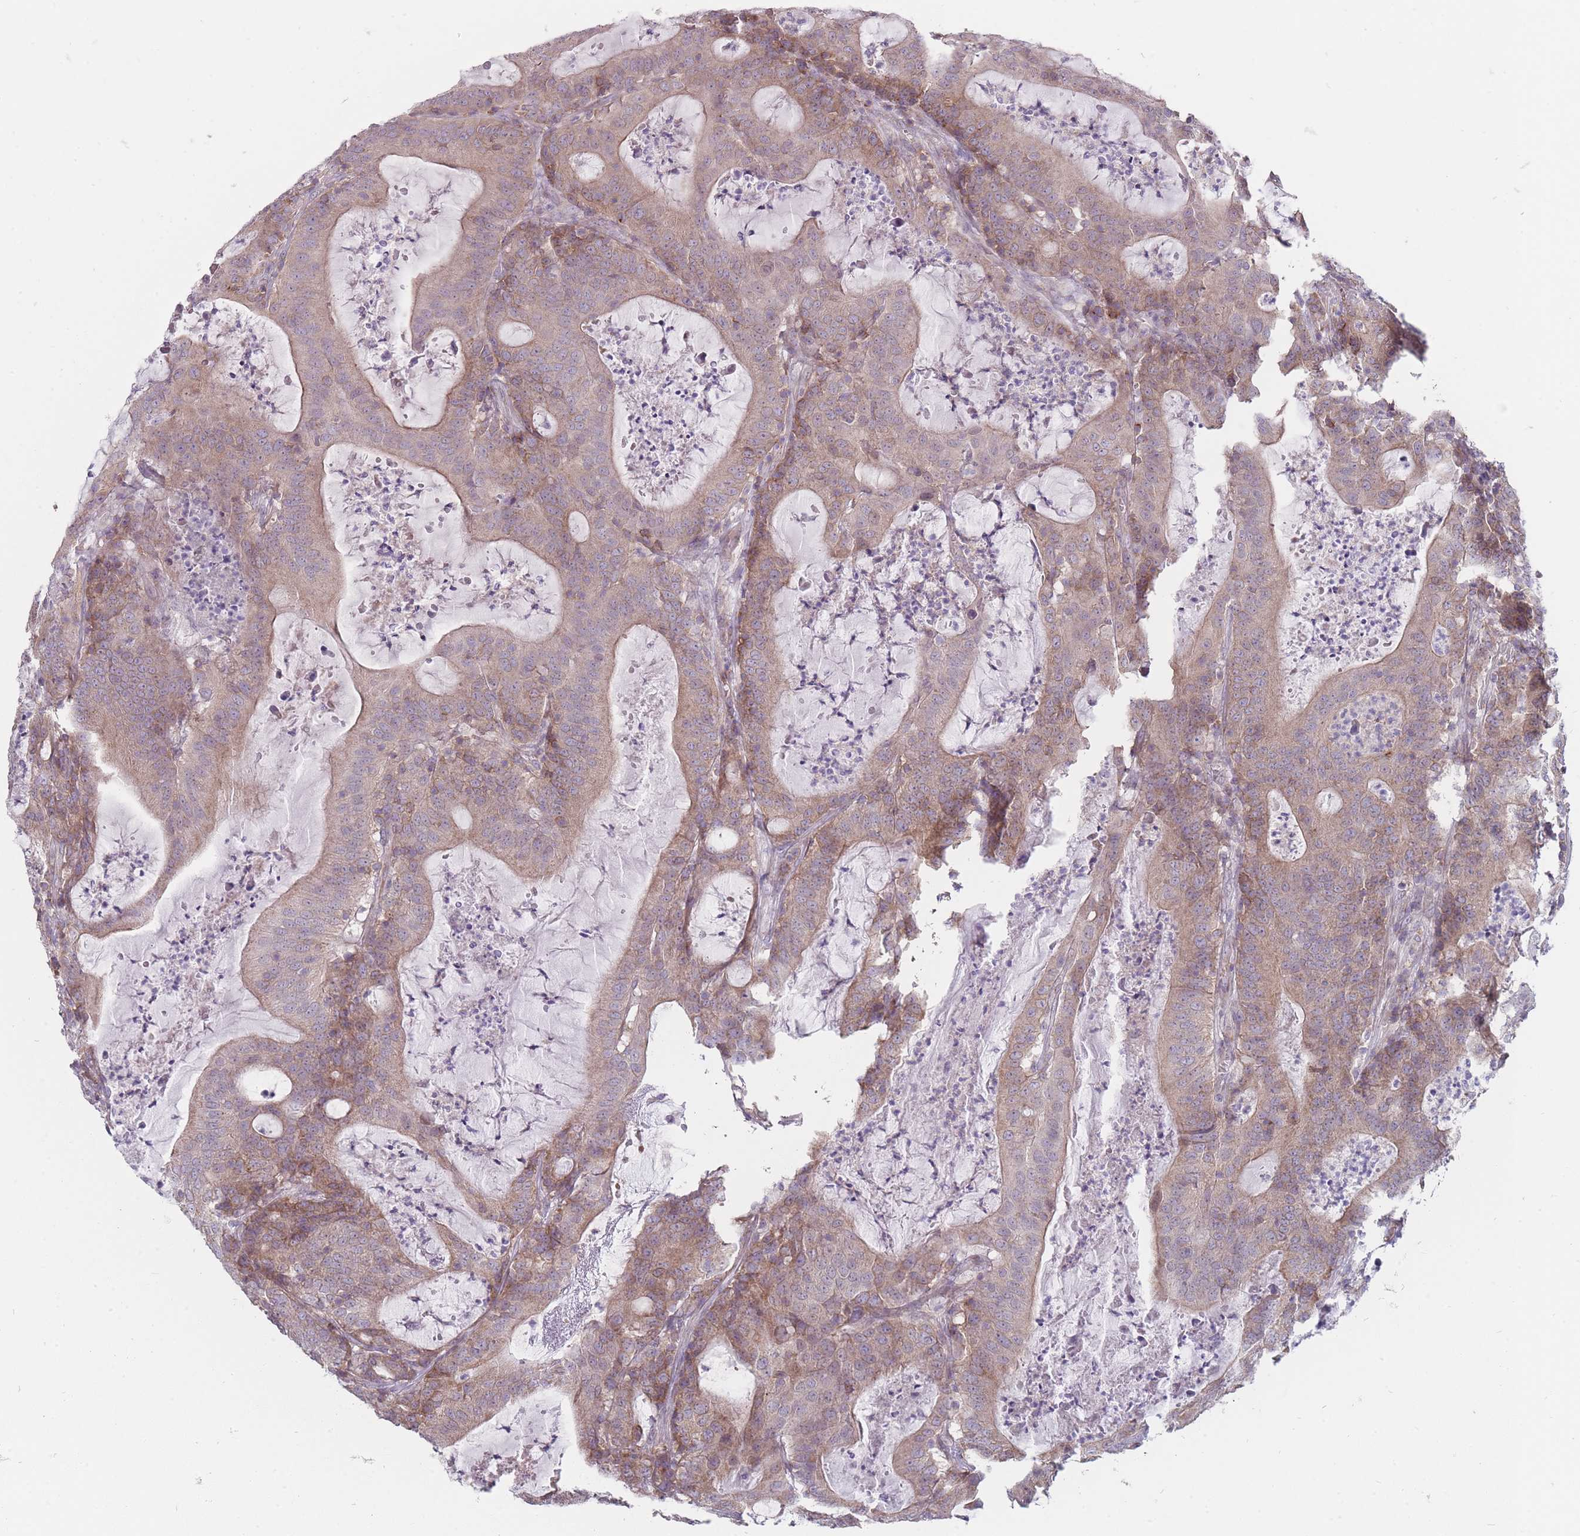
{"staining": {"intensity": "weak", "quantity": "25%-75%", "location": "cytoplasmic/membranous"}, "tissue": "colorectal cancer", "cell_type": "Tumor cells", "image_type": "cancer", "snomed": [{"axis": "morphology", "description": "Adenocarcinoma, NOS"}, {"axis": "topography", "description": "Colon"}], "caption": "DAB (3,3'-diaminobenzidine) immunohistochemical staining of colorectal cancer (adenocarcinoma) displays weak cytoplasmic/membranous protein expression in about 25%-75% of tumor cells. (DAB (3,3'-diaminobenzidine) IHC, brown staining for protein, blue staining for nuclei).", "gene": "PCDH12", "patient": {"sex": "male", "age": 83}}